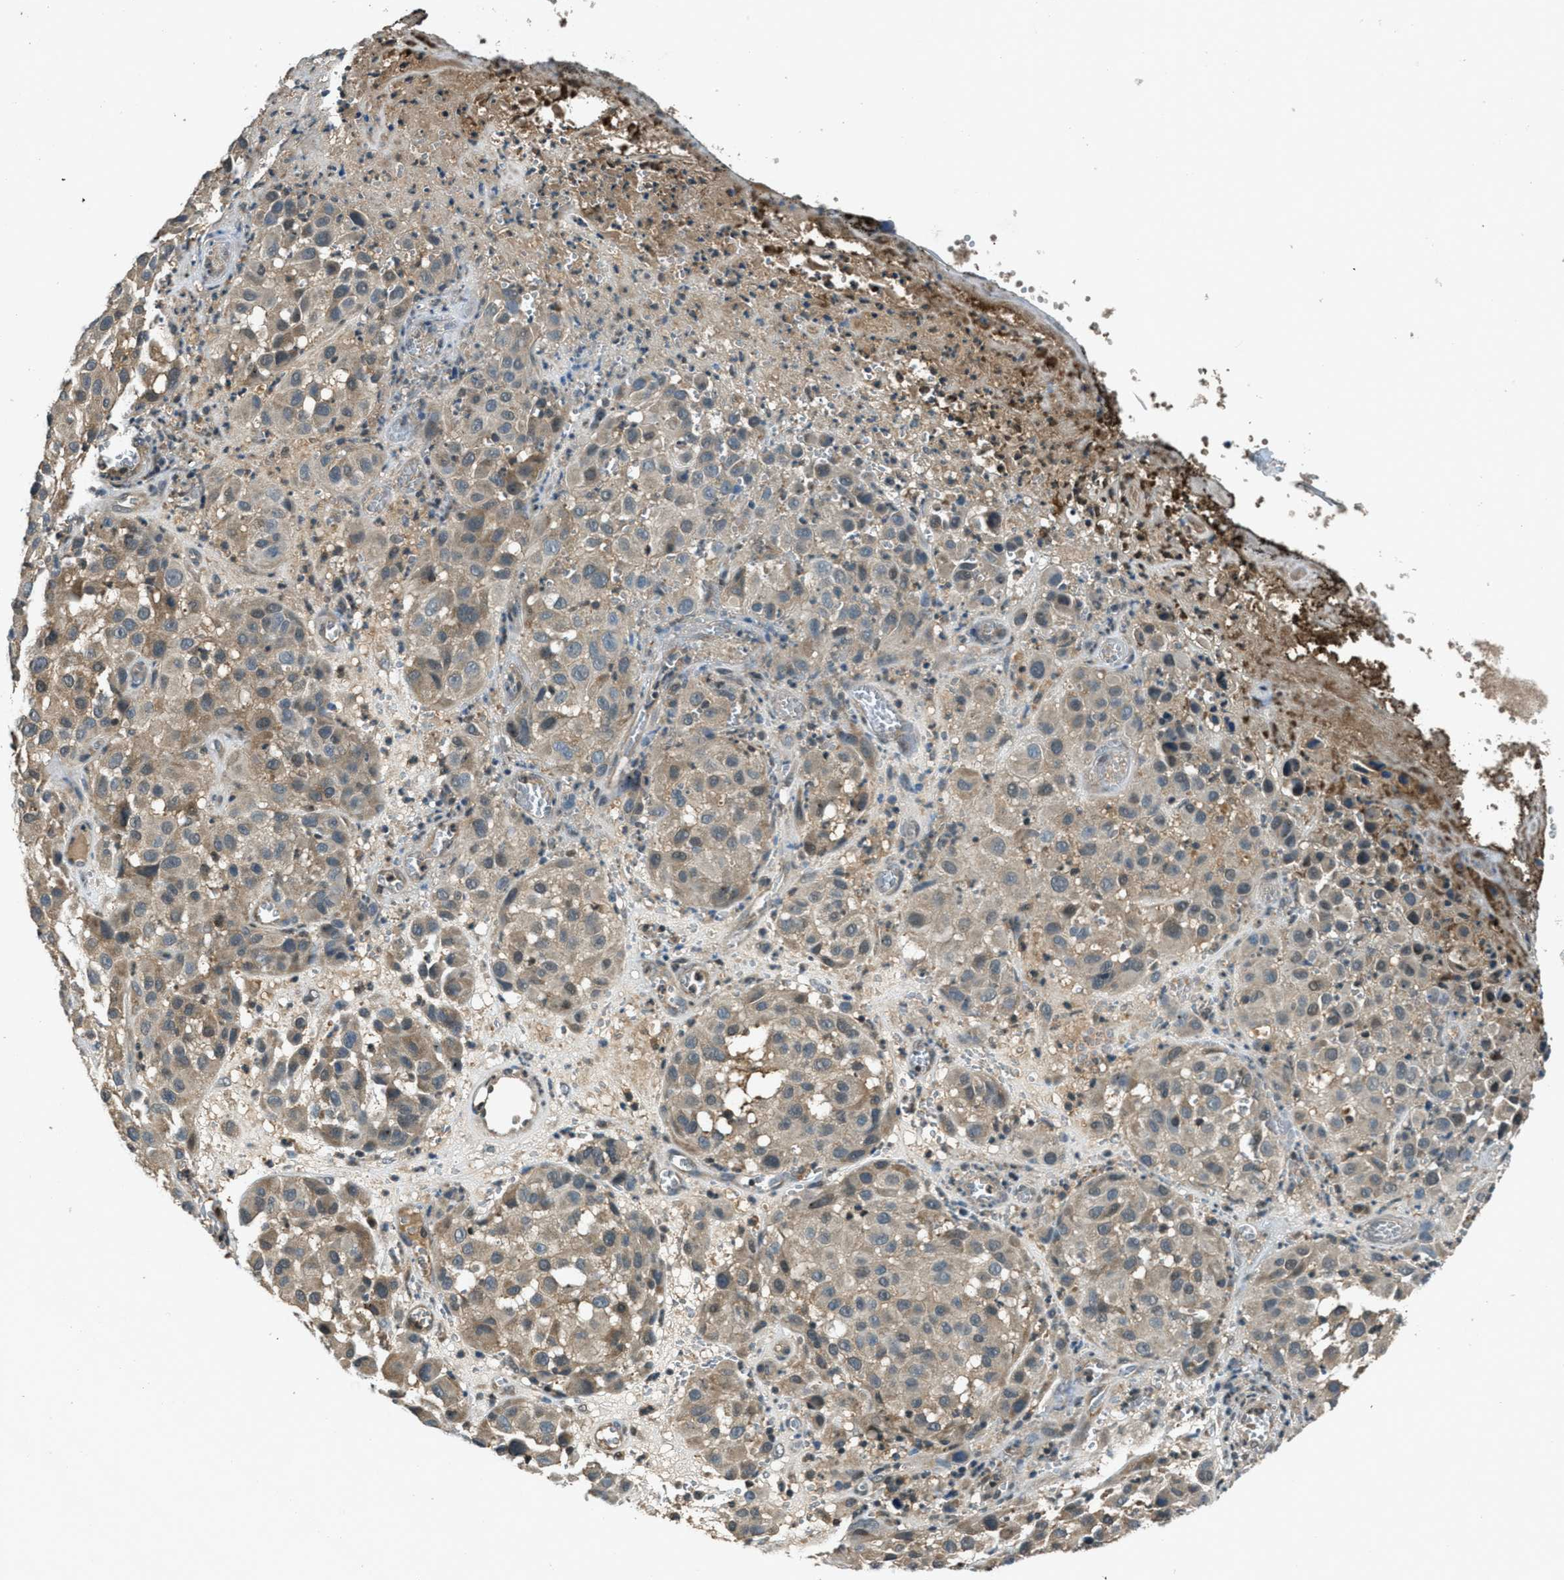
{"staining": {"intensity": "weak", "quantity": ">75%", "location": "cytoplasmic/membranous"}, "tissue": "melanoma", "cell_type": "Tumor cells", "image_type": "cancer", "snomed": [{"axis": "morphology", "description": "Malignant melanoma, NOS"}, {"axis": "topography", "description": "Skin"}], "caption": "Tumor cells demonstrate weak cytoplasmic/membranous expression in approximately >75% of cells in malignant melanoma.", "gene": "DUSP6", "patient": {"sex": "female", "age": 21}}